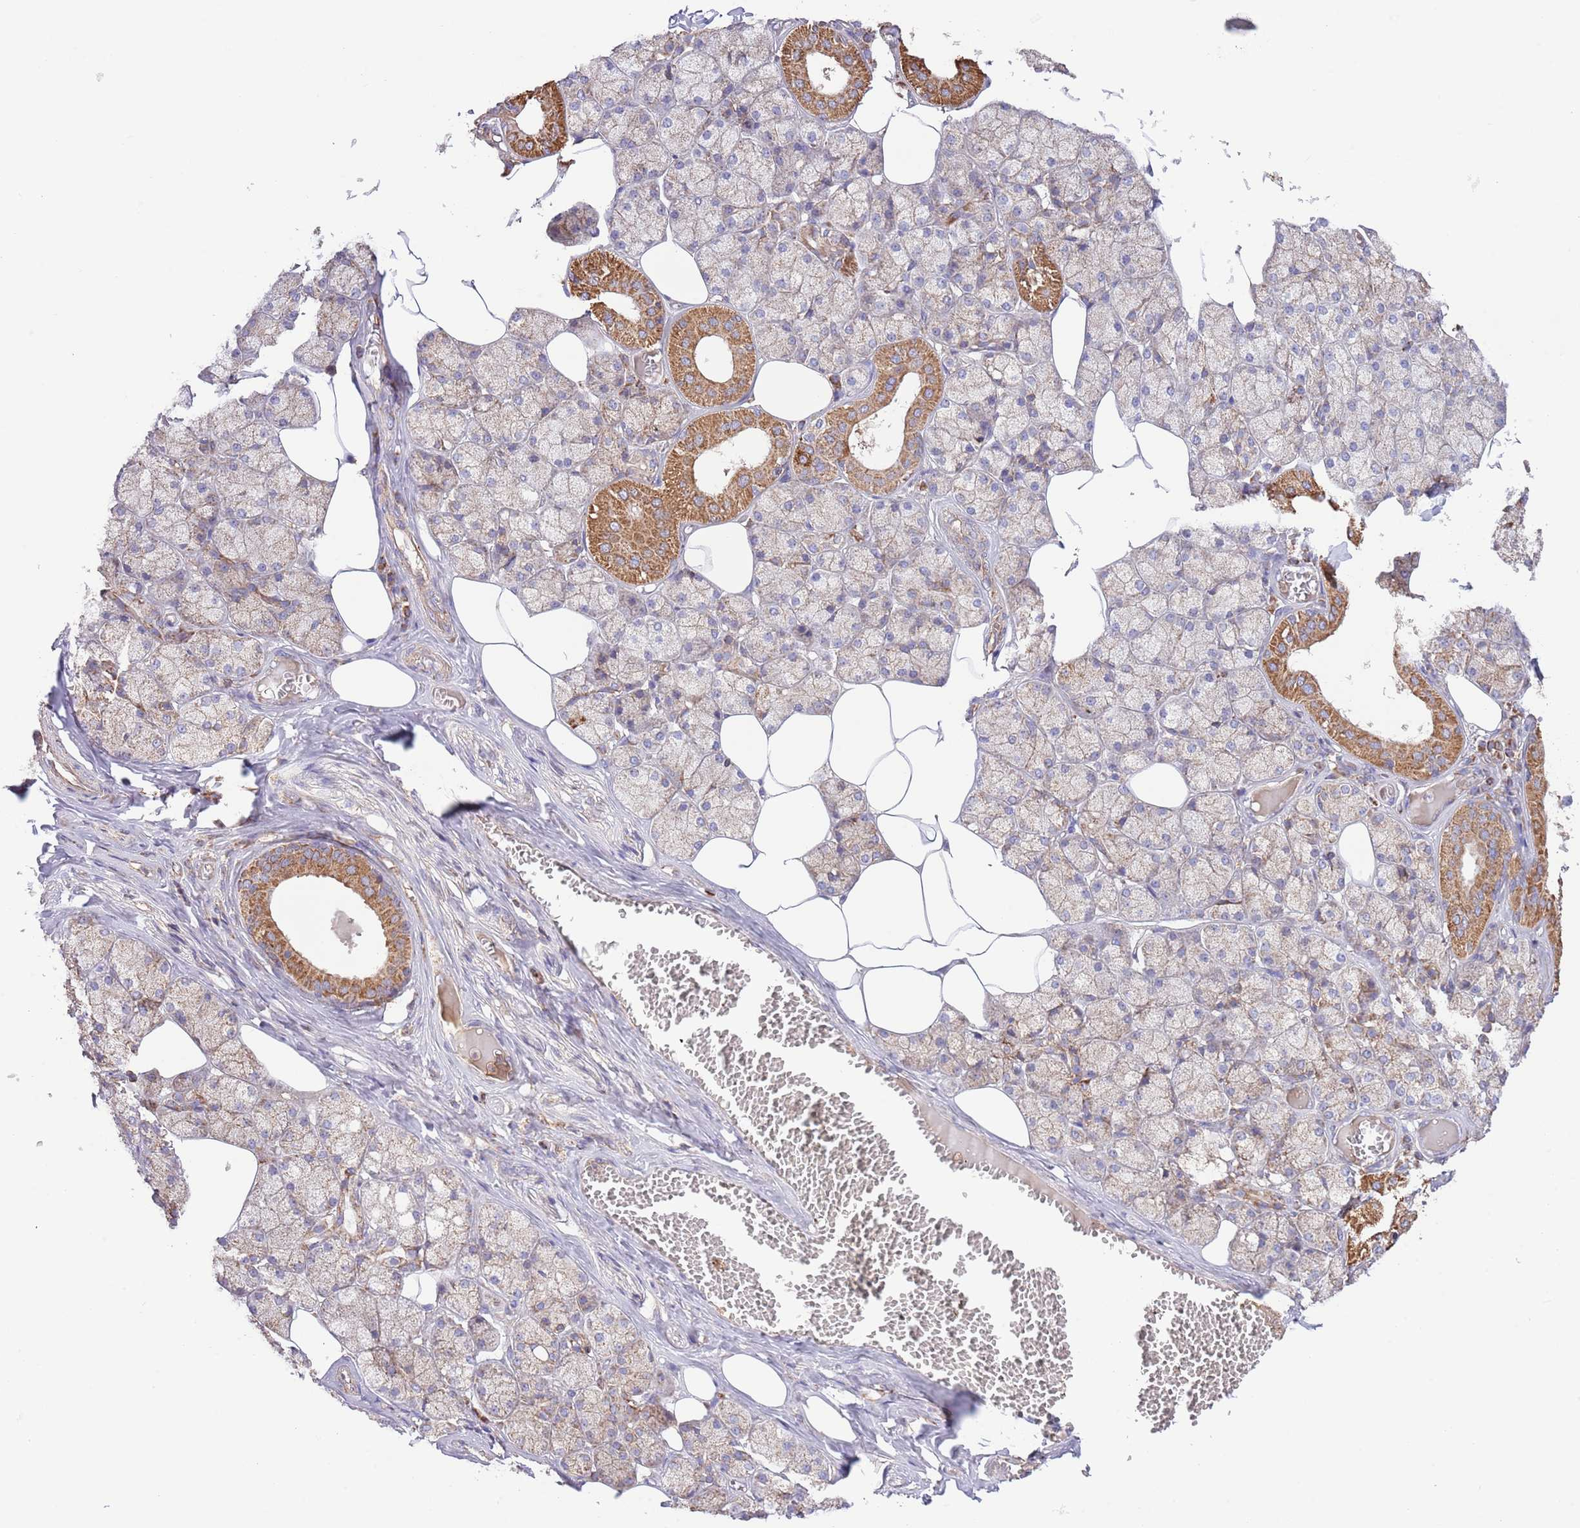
{"staining": {"intensity": "strong", "quantity": "<25%", "location": "cytoplasmic/membranous"}, "tissue": "salivary gland", "cell_type": "Glandular cells", "image_type": "normal", "snomed": [{"axis": "morphology", "description": "Normal tissue, NOS"}, {"axis": "topography", "description": "Salivary gland"}], "caption": "Immunohistochemical staining of normal human salivary gland reveals strong cytoplasmic/membranous protein expression in approximately <25% of glandular cells. The staining was performed using DAB, with brown indicating positive protein expression. Nuclei are stained blue with hematoxylin.", "gene": "DNAJA3", "patient": {"sex": "male", "age": 62}}